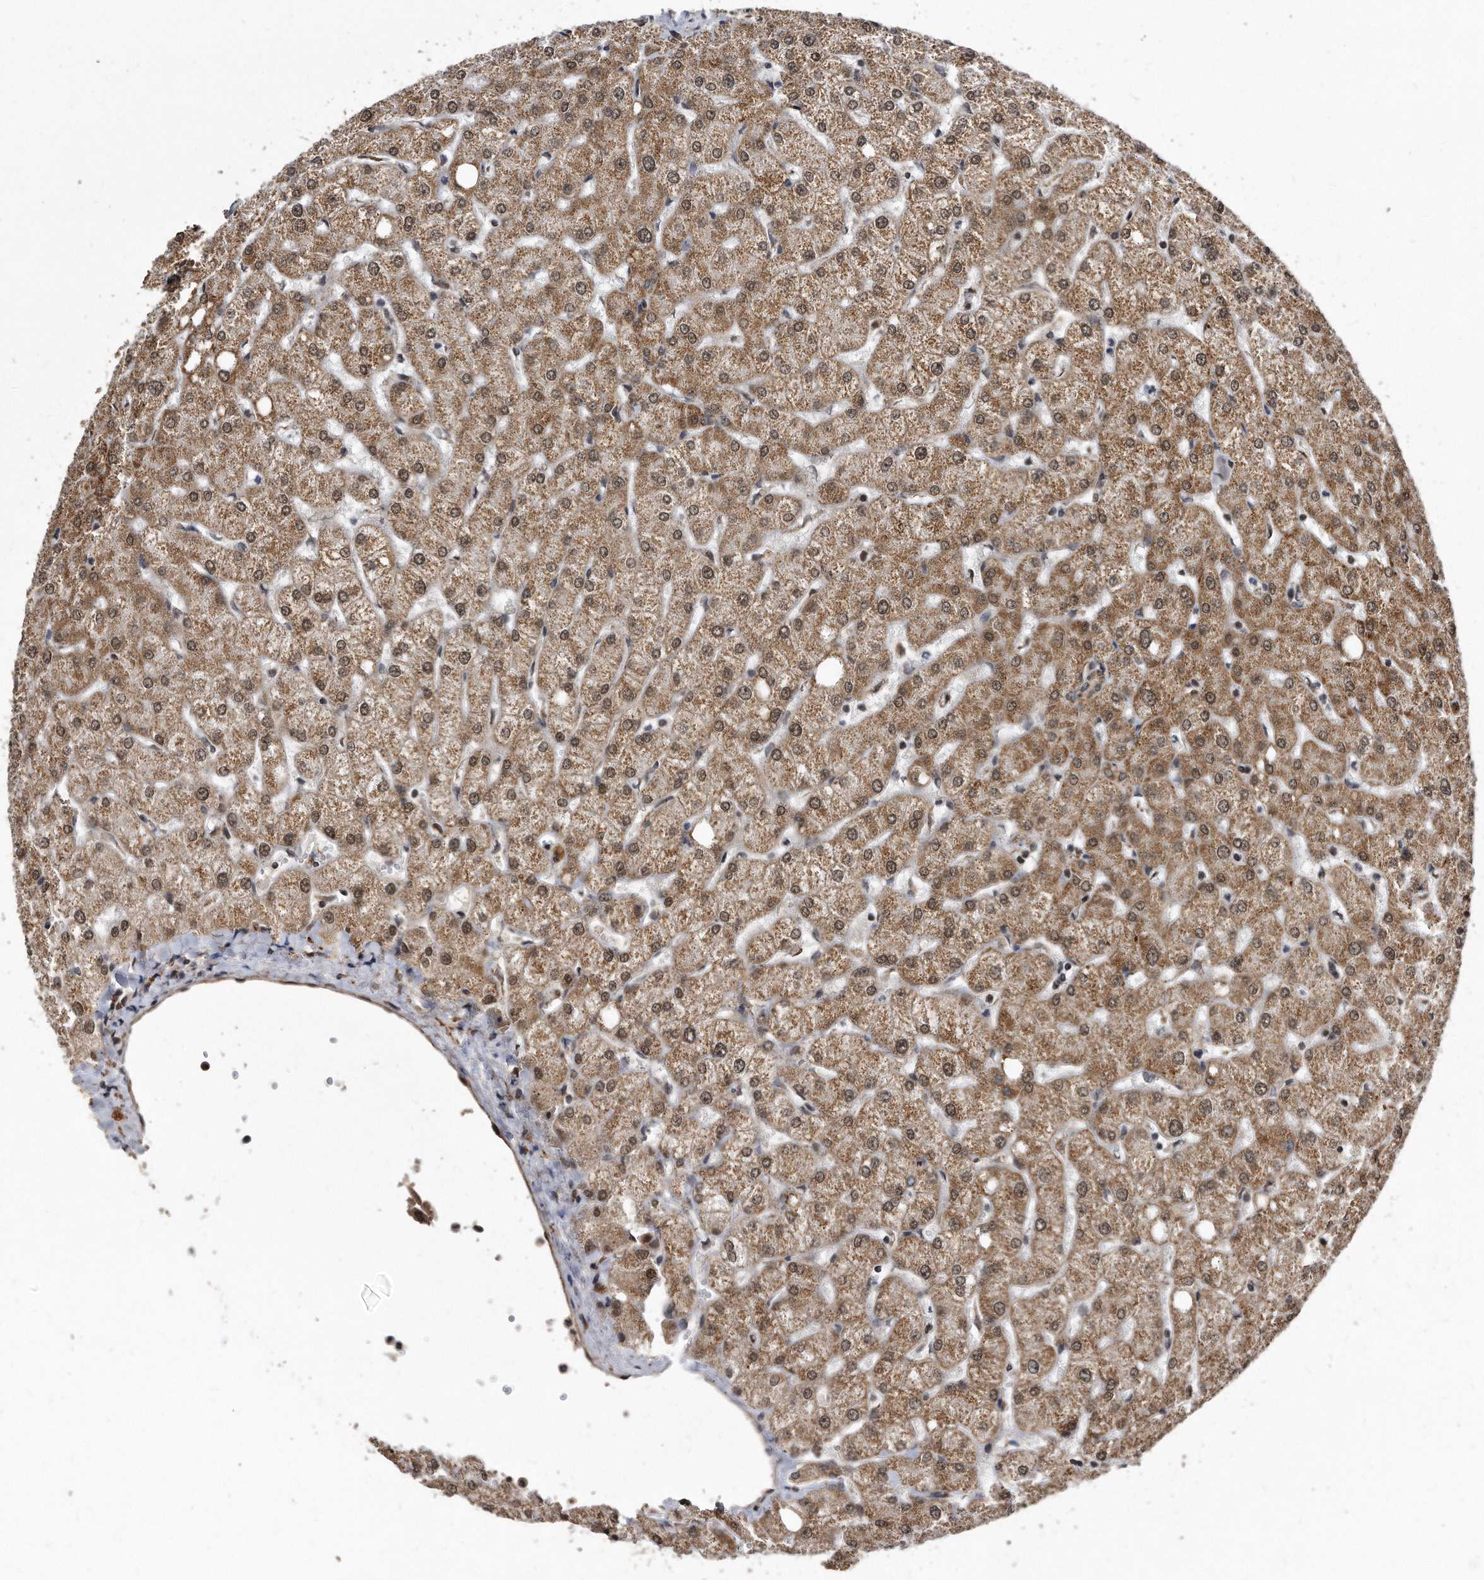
{"staining": {"intensity": "weak", "quantity": "25%-75%", "location": "cytoplasmic/membranous"}, "tissue": "liver", "cell_type": "Cholangiocytes", "image_type": "normal", "snomed": [{"axis": "morphology", "description": "Normal tissue, NOS"}, {"axis": "topography", "description": "Liver"}], "caption": "A brown stain highlights weak cytoplasmic/membranous expression of a protein in cholangiocytes of unremarkable human liver.", "gene": "DUSP22", "patient": {"sex": "female", "age": 54}}